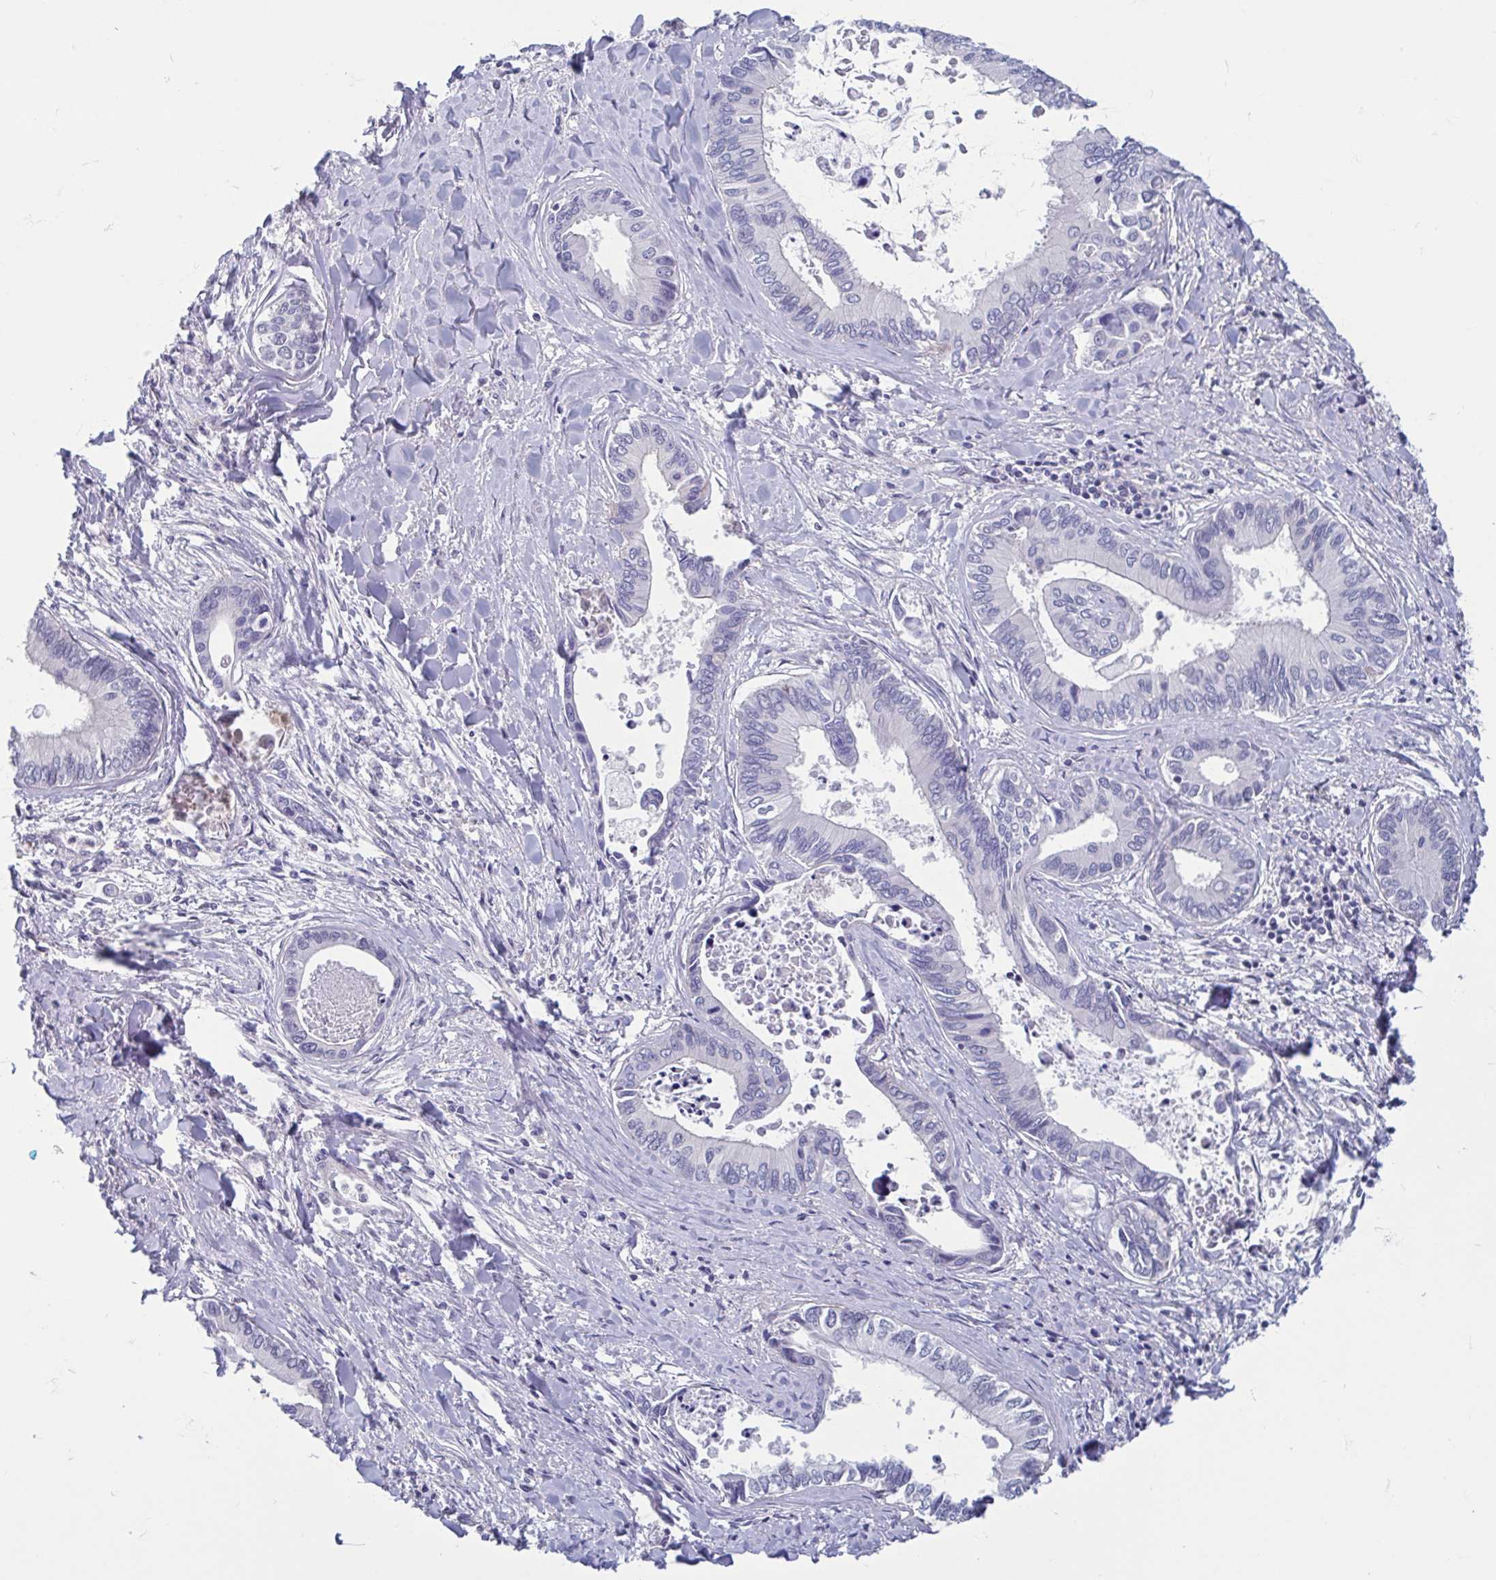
{"staining": {"intensity": "negative", "quantity": "none", "location": "none"}, "tissue": "liver cancer", "cell_type": "Tumor cells", "image_type": "cancer", "snomed": [{"axis": "morphology", "description": "Cholangiocarcinoma"}, {"axis": "topography", "description": "Liver"}], "caption": "Tumor cells are negative for brown protein staining in liver cholangiocarcinoma. Nuclei are stained in blue.", "gene": "LRRC38", "patient": {"sex": "male", "age": 66}}